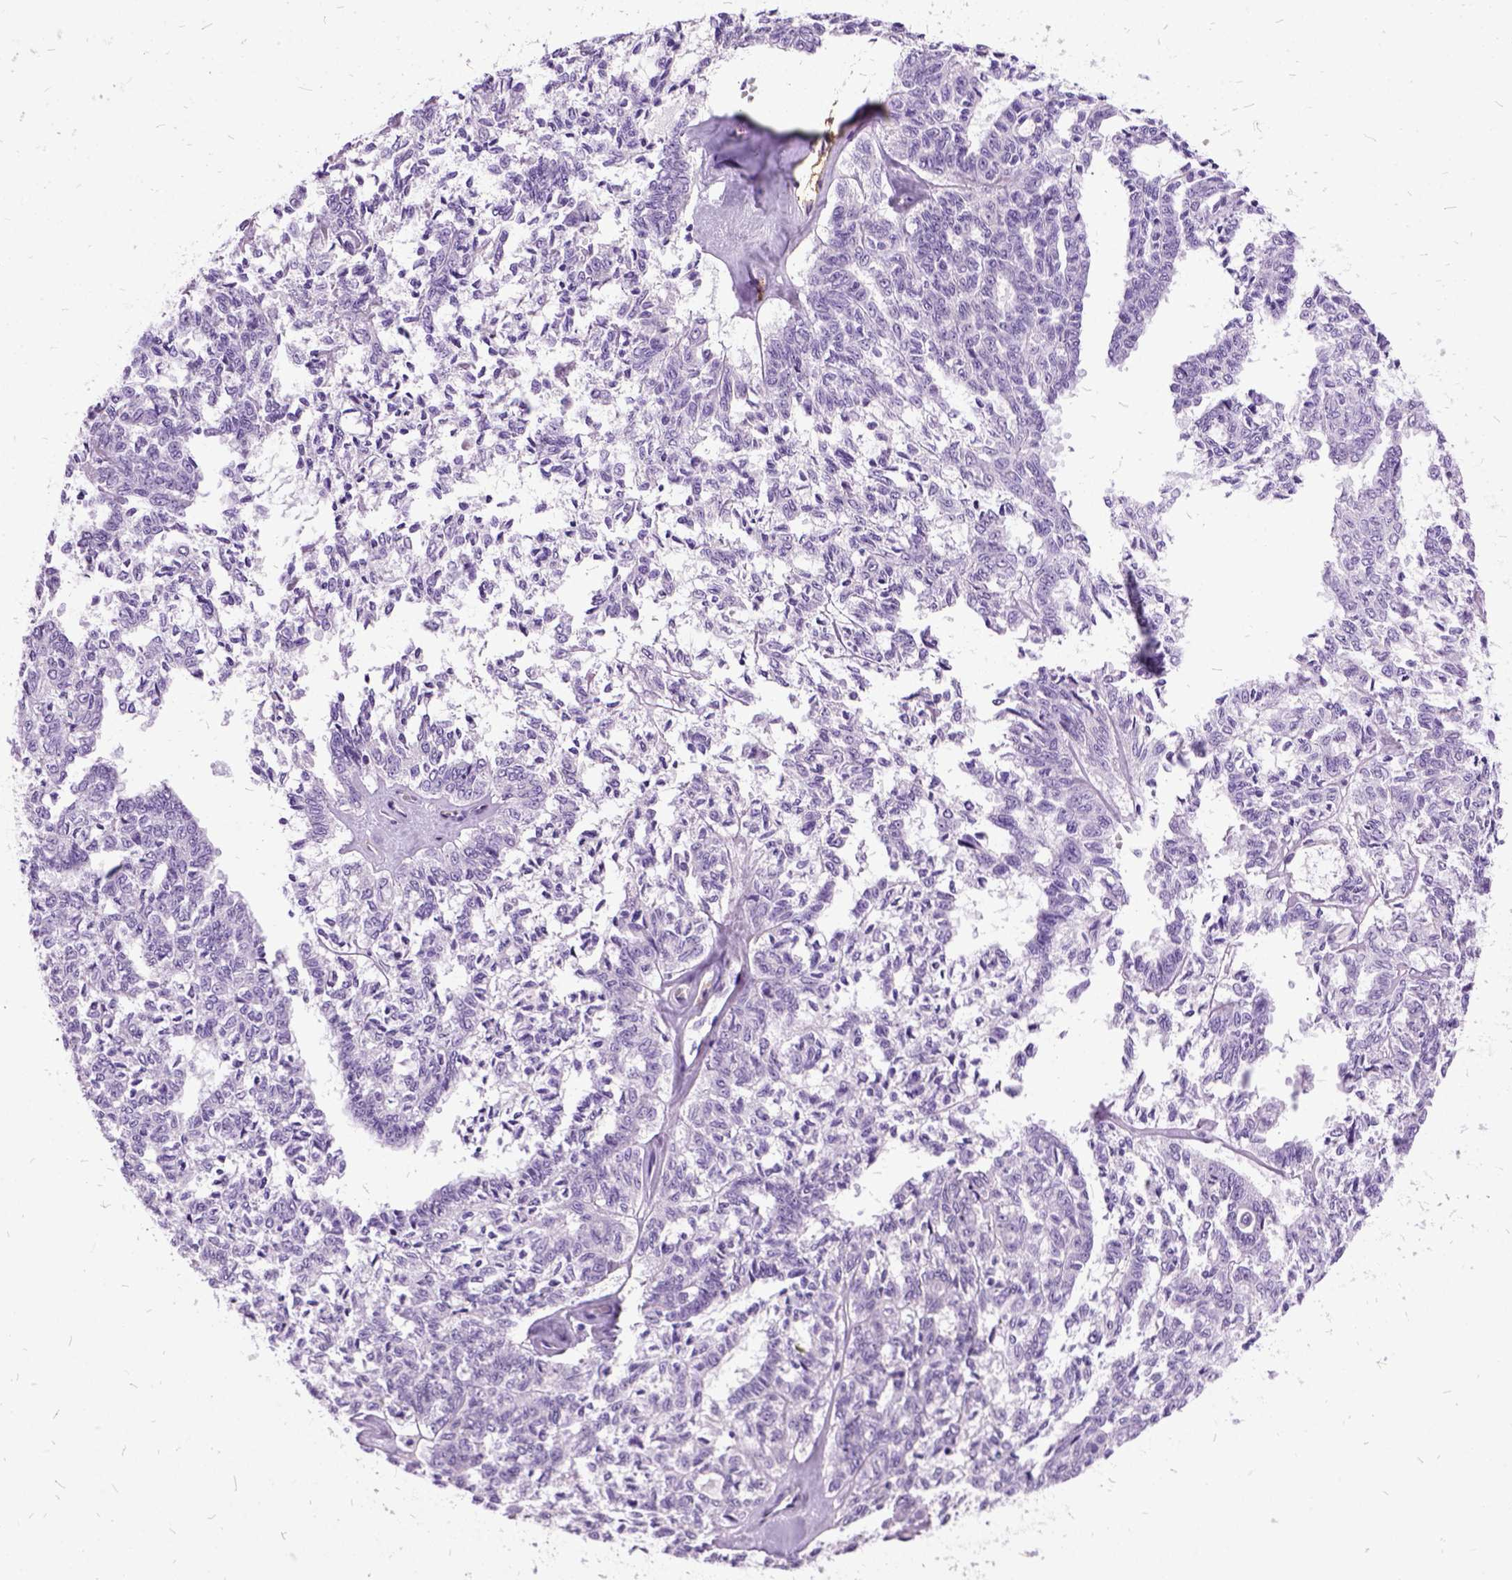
{"staining": {"intensity": "negative", "quantity": "none", "location": "none"}, "tissue": "ovarian cancer", "cell_type": "Tumor cells", "image_type": "cancer", "snomed": [{"axis": "morphology", "description": "Cystadenocarcinoma, serous, NOS"}, {"axis": "topography", "description": "Ovary"}], "caption": "Tumor cells are negative for brown protein staining in ovarian serous cystadenocarcinoma. (DAB IHC with hematoxylin counter stain).", "gene": "MME", "patient": {"sex": "female", "age": 71}}